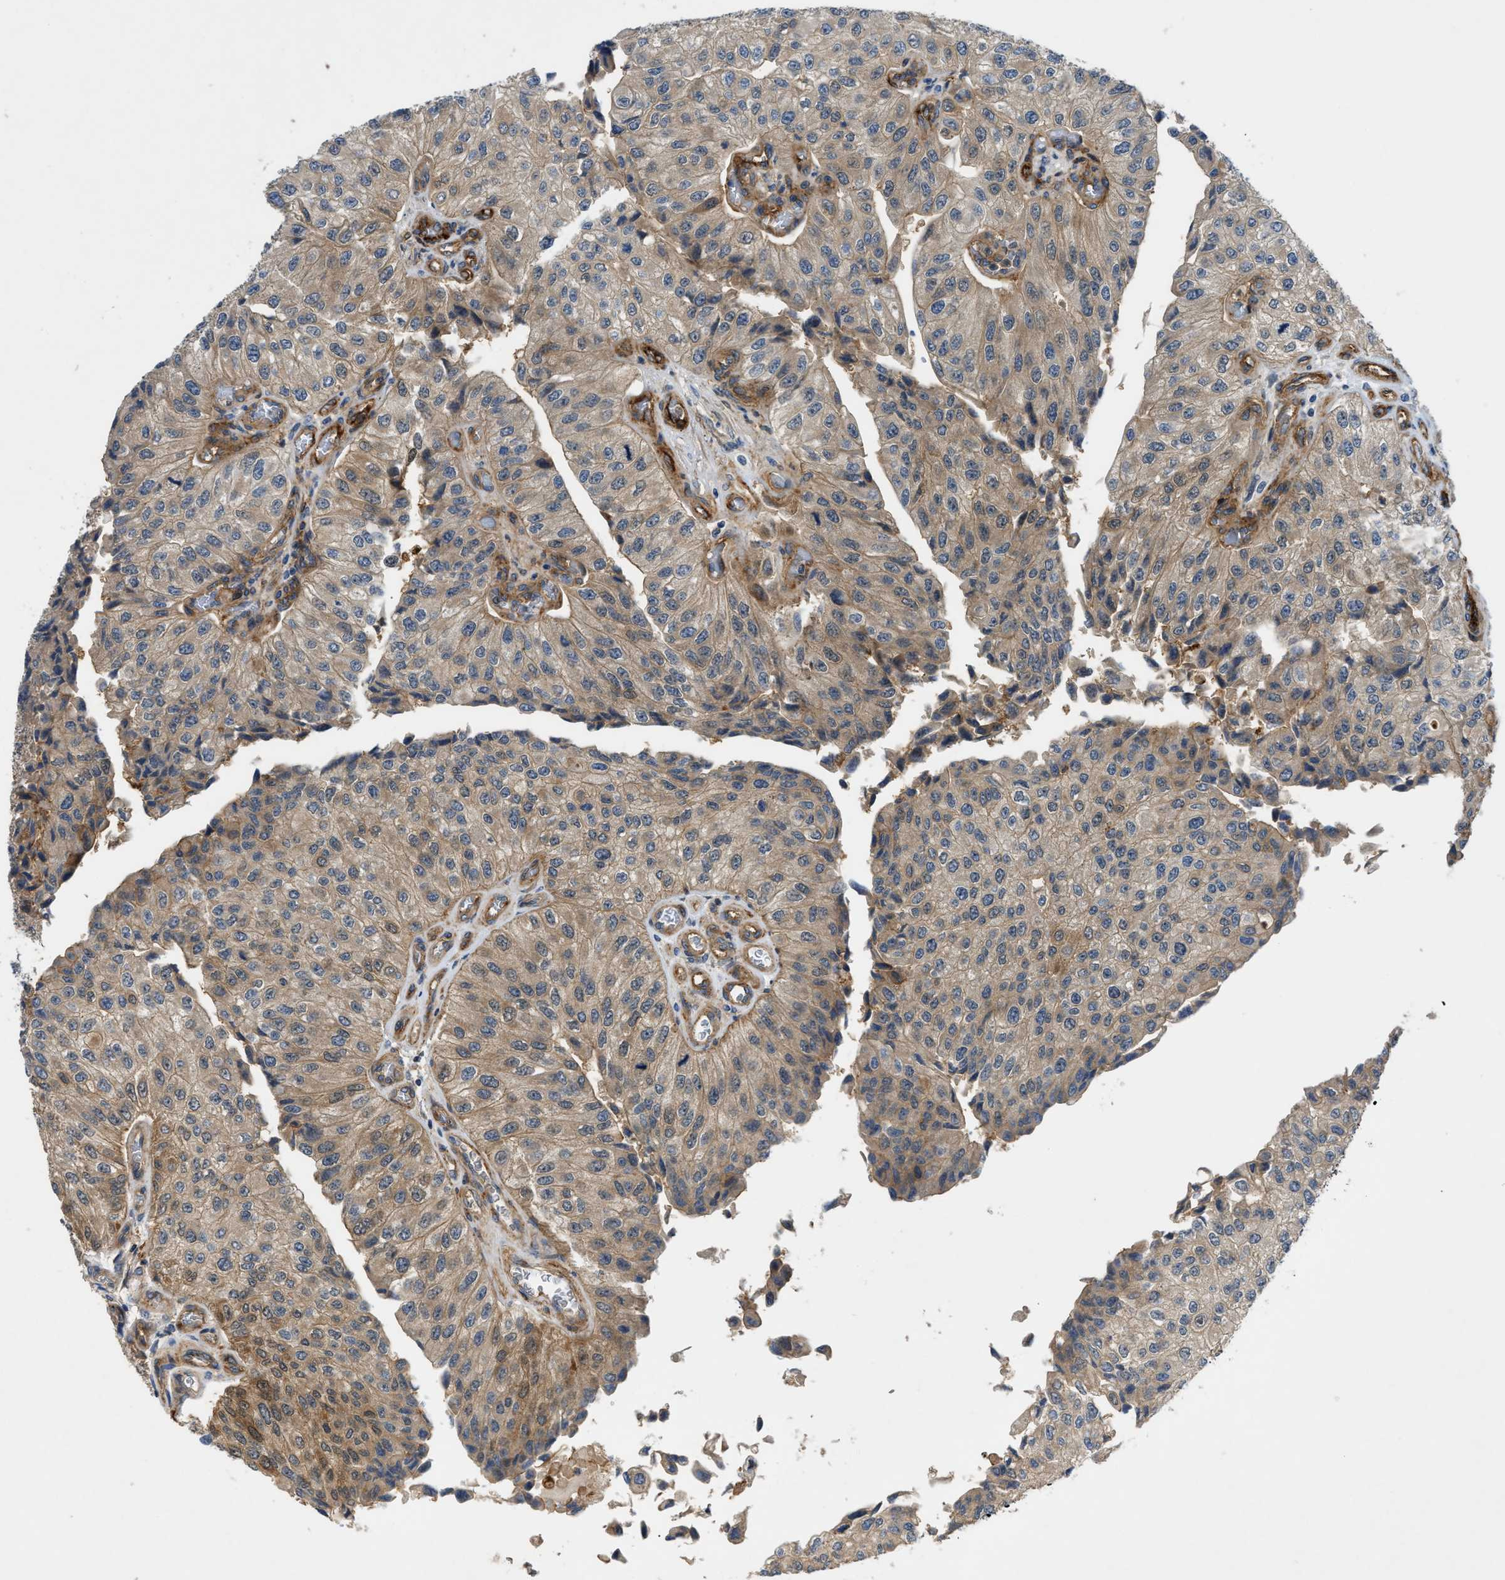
{"staining": {"intensity": "moderate", "quantity": ">75%", "location": "cytoplasmic/membranous,nuclear"}, "tissue": "urothelial cancer", "cell_type": "Tumor cells", "image_type": "cancer", "snomed": [{"axis": "morphology", "description": "Urothelial carcinoma, High grade"}, {"axis": "topography", "description": "Kidney"}, {"axis": "topography", "description": "Urinary bladder"}], "caption": "Approximately >75% of tumor cells in urothelial cancer demonstrate moderate cytoplasmic/membranous and nuclear protein staining as visualized by brown immunohistochemical staining.", "gene": "TRAK2", "patient": {"sex": "male", "age": 77}}